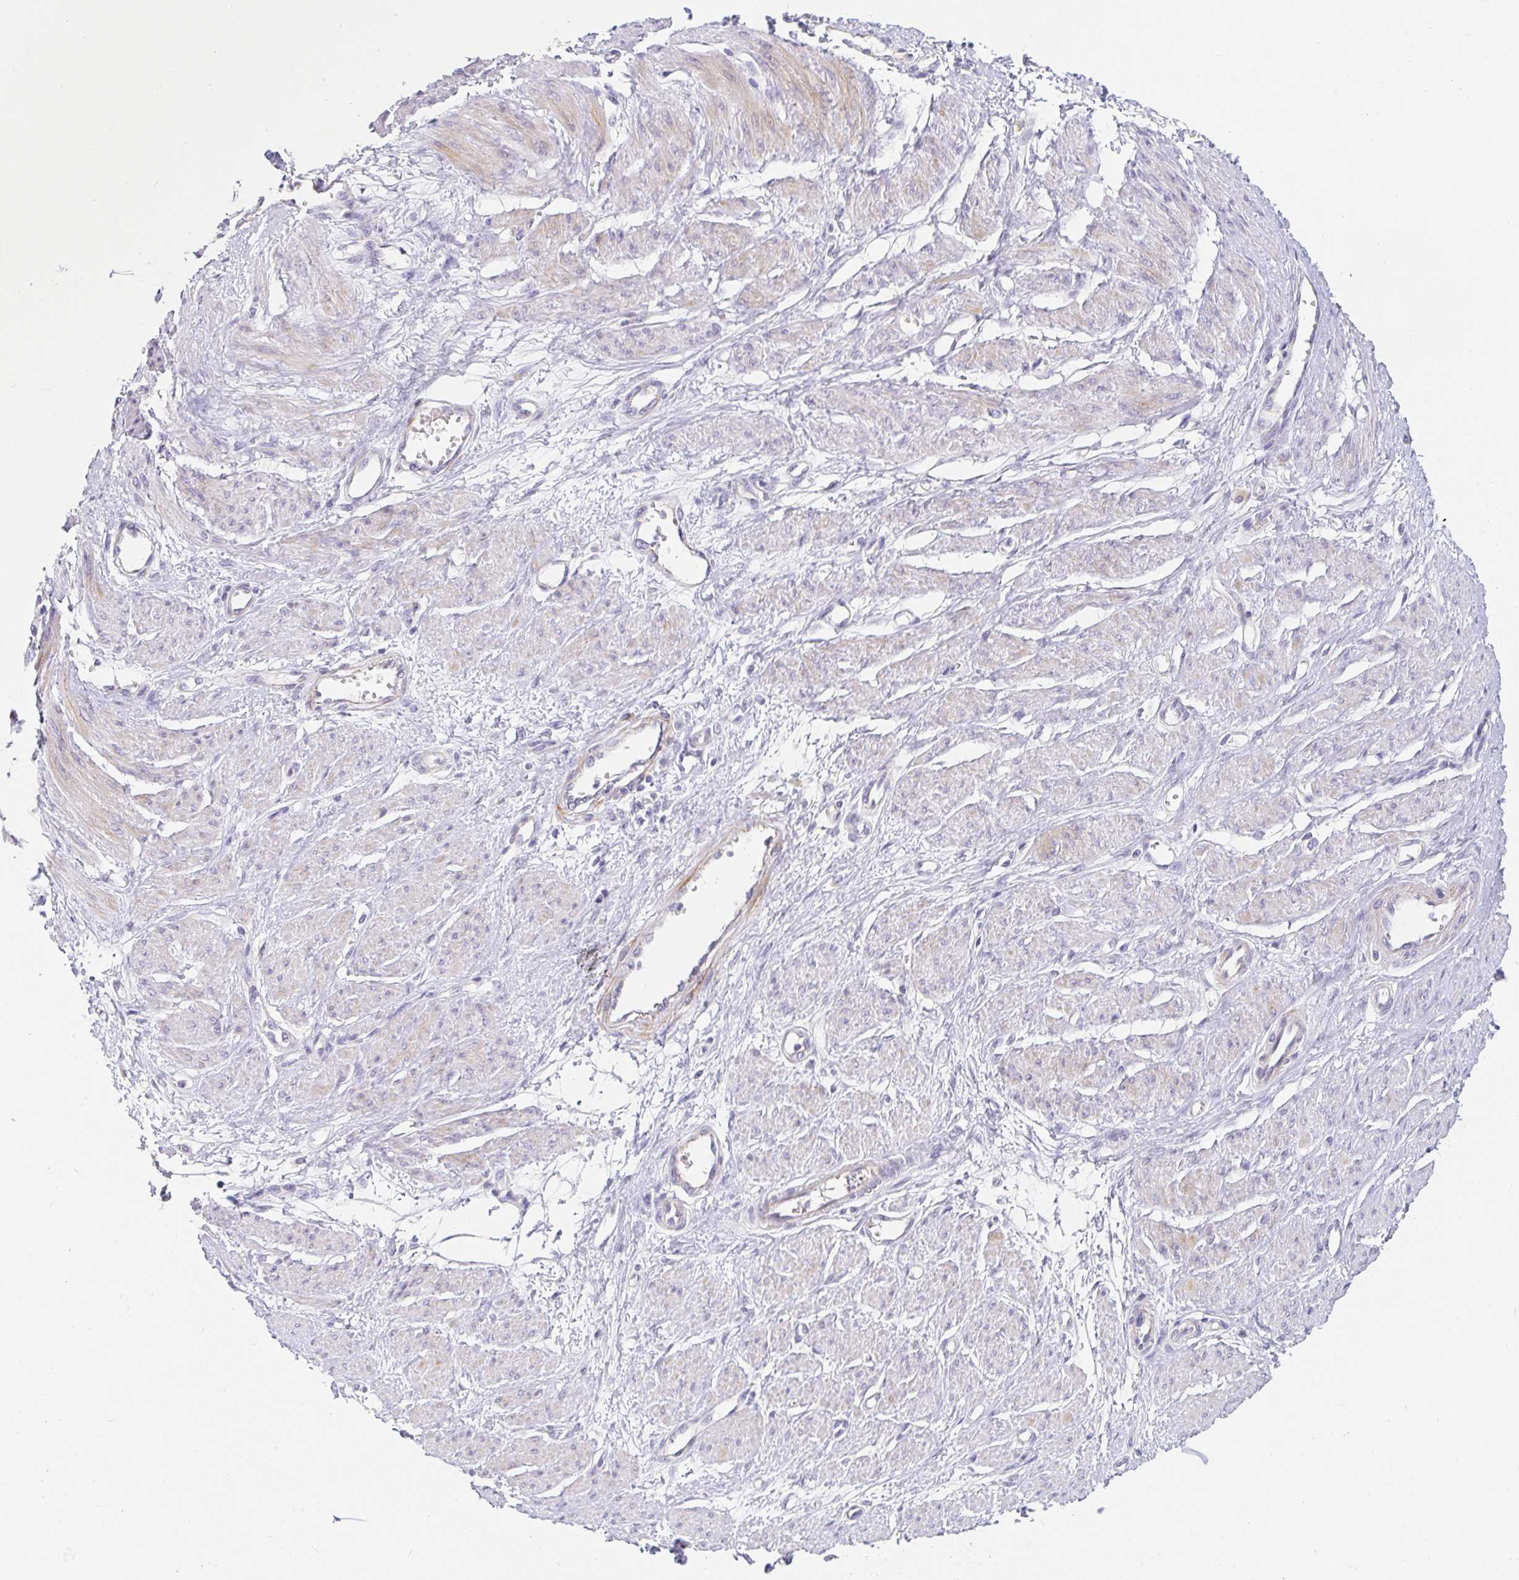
{"staining": {"intensity": "weak", "quantity": "25%-75%", "location": "cytoplasmic/membranous"}, "tissue": "smooth muscle", "cell_type": "Smooth muscle cells", "image_type": "normal", "snomed": [{"axis": "morphology", "description": "Normal tissue, NOS"}, {"axis": "topography", "description": "Smooth muscle"}, {"axis": "topography", "description": "Uterus"}], "caption": "High-power microscopy captured an IHC photomicrograph of normal smooth muscle, revealing weak cytoplasmic/membranous expression in about 25%-75% of smooth muscle cells.", "gene": "PDX1", "patient": {"sex": "female", "age": 39}}